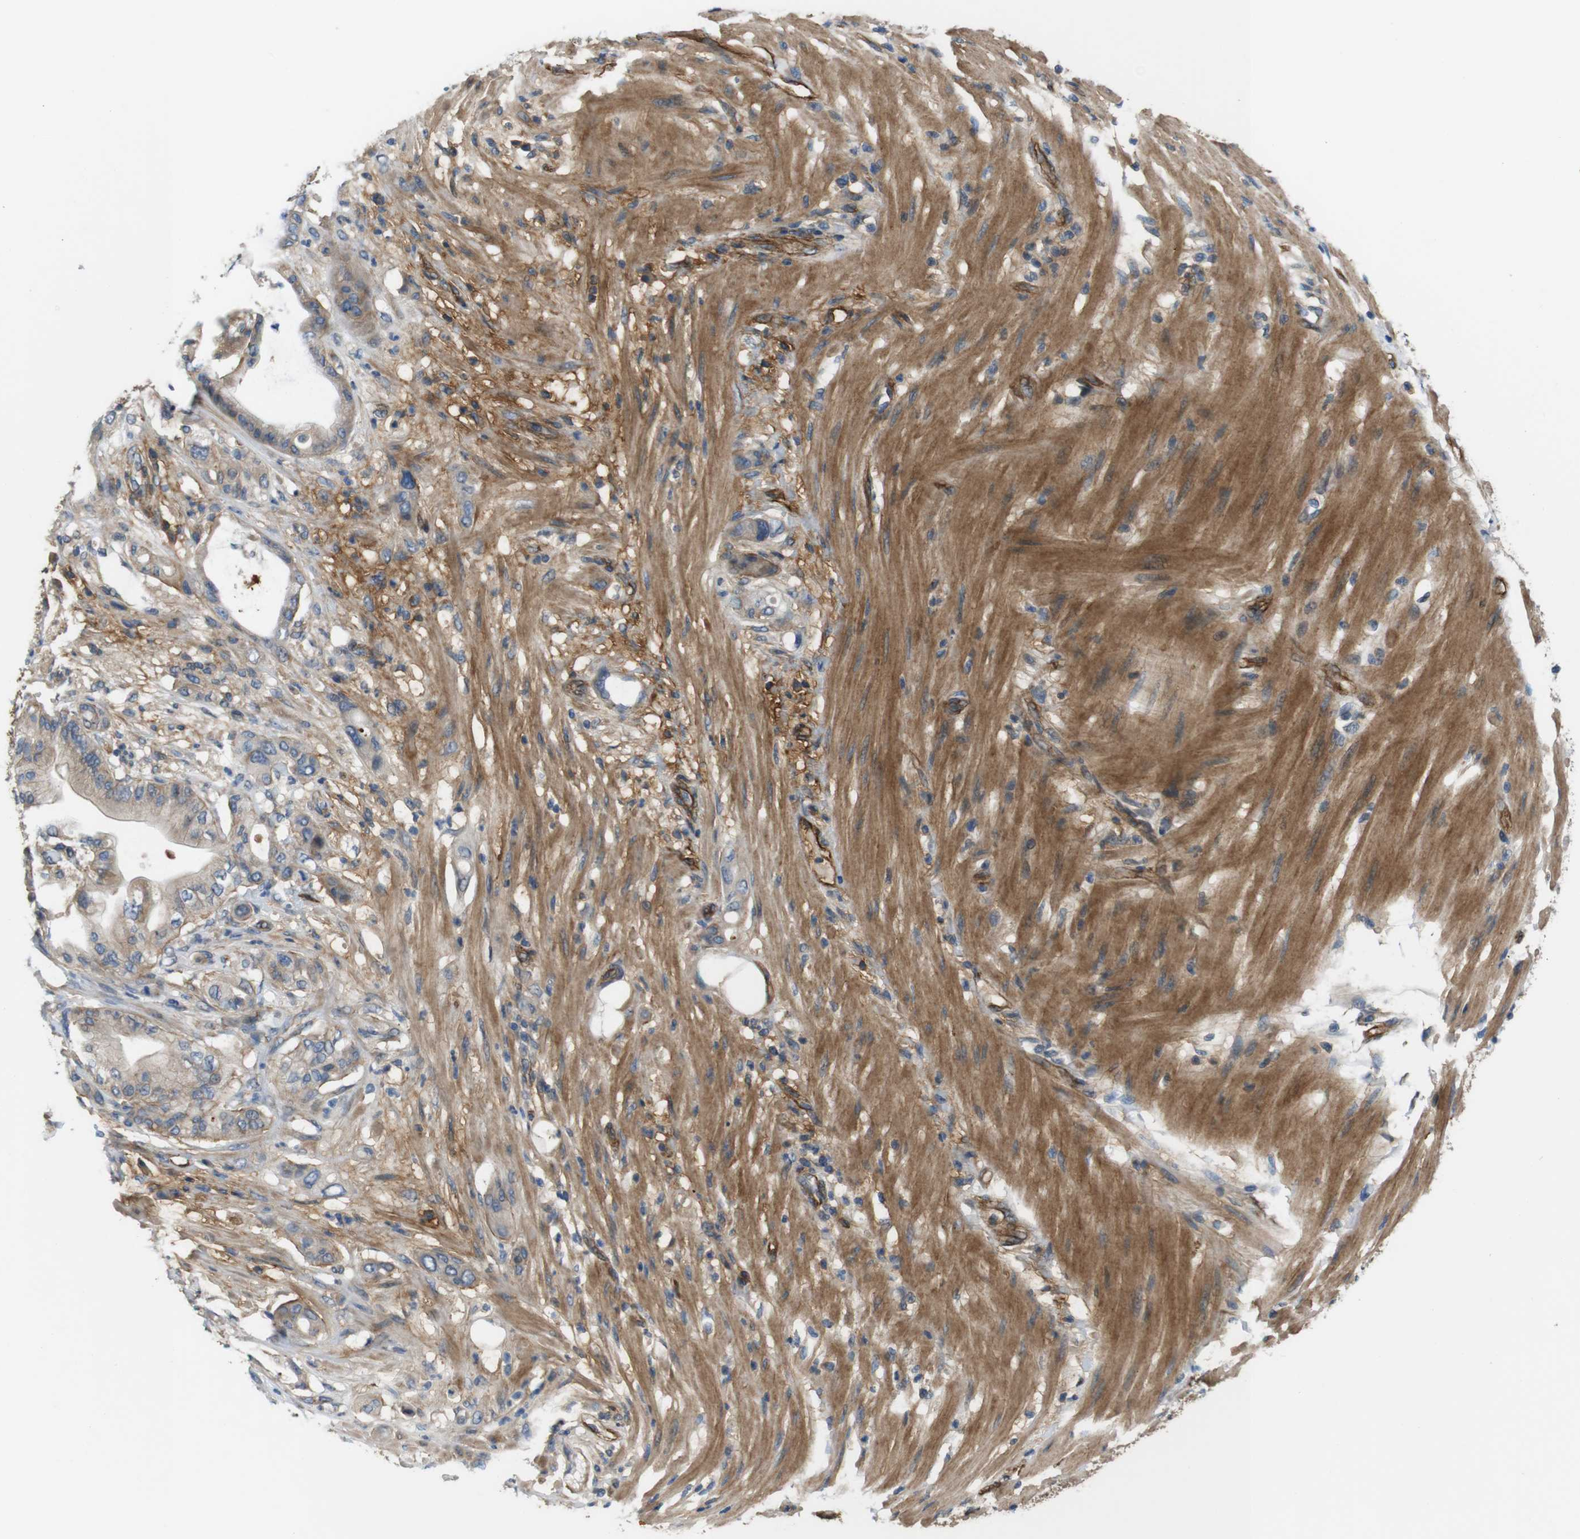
{"staining": {"intensity": "weak", "quantity": ">75%", "location": "cytoplasmic/membranous"}, "tissue": "pancreatic cancer", "cell_type": "Tumor cells", "image_type": "cancer", "snomed": [{"axis": "morphology", "description": "Adenocarcinoma, NOS"}, {"axis": "morphology", "description": "Adenocarcinoma, metastatic, NOS"}, {"axis": "topography", "description": "Lymph node"}, {"axis": "topography", "description": "Pancreas"}, {"axis": "topography", "description": "Duodenum"}], "caption": "Immunohistochemical staining of pancreatic adenocarcinoma demonstrates low levels of weak cytoplasmic/membranous staining in approximately >75% of tumor cells.", "gene": "BVES", "patient": {"sex": "female", "age": 64}}